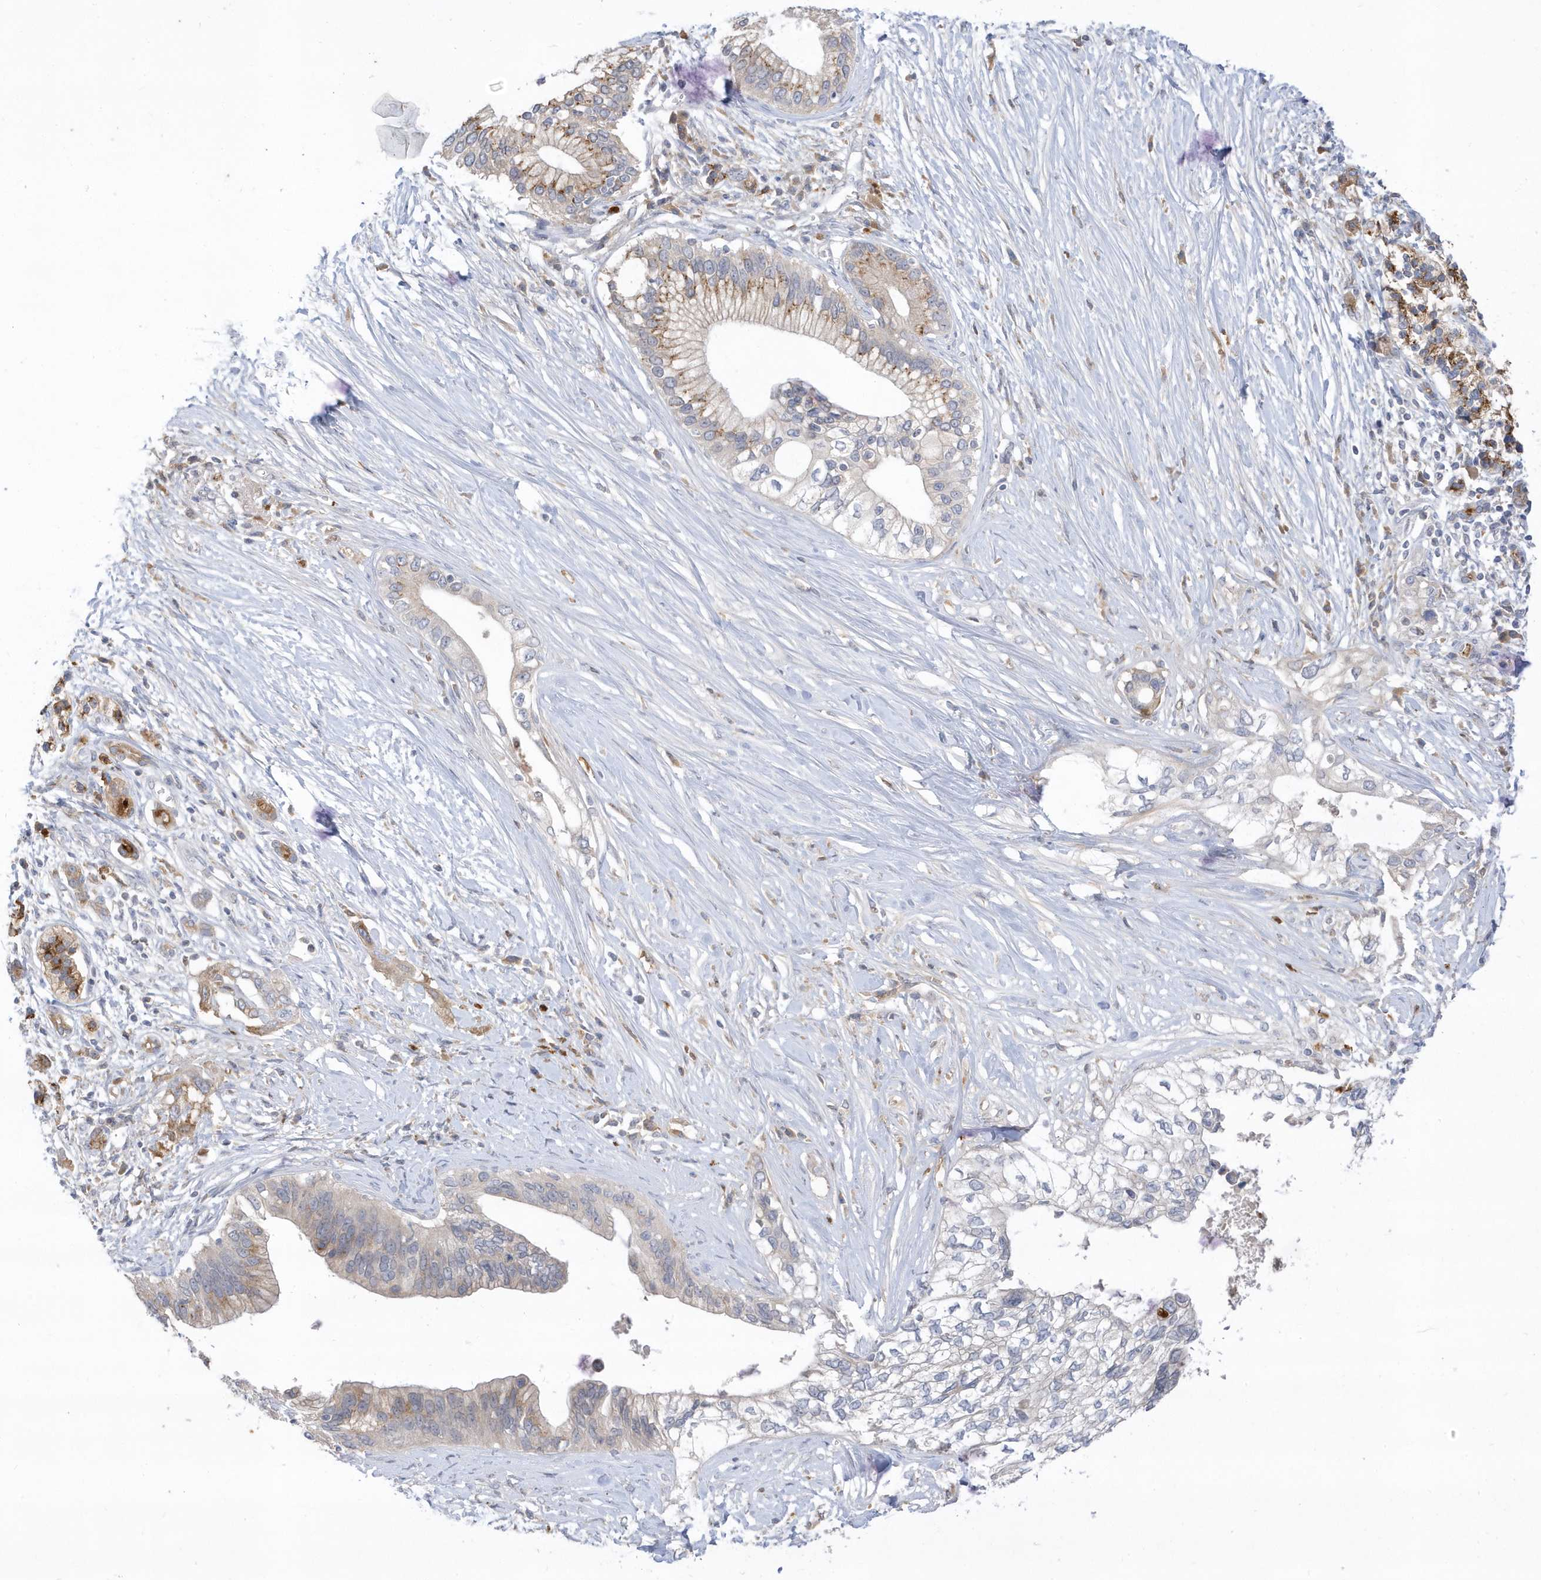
{"staining": {"intensity": "weak", "quantity": "25%-75%", "location": "cytoplasmic/membranous"}, "tissue": "pancreatic cancer", "cell_type": "Tumor cells", "image_type": "cancer", "snomed": [{"axis": "morphology", "description": "Normal tissue, NOS"}, {"axis": "morphology", "description": "Adenocarcinoma, NOS"}, {"axis": "topography", "description": "Pancreas"}, {"axis": "topography", "description": "Peripheral nerve tissue"}], "caption": "This photomicrograph demonstrates IHC staining of human pancreatic adenocarcinoma, with low weak cytoplasmic/membranous expression in approximately 25%-75% of tumor cells.", "gene": "DPP9", "patient": {"sex": "male", "age": 59}}